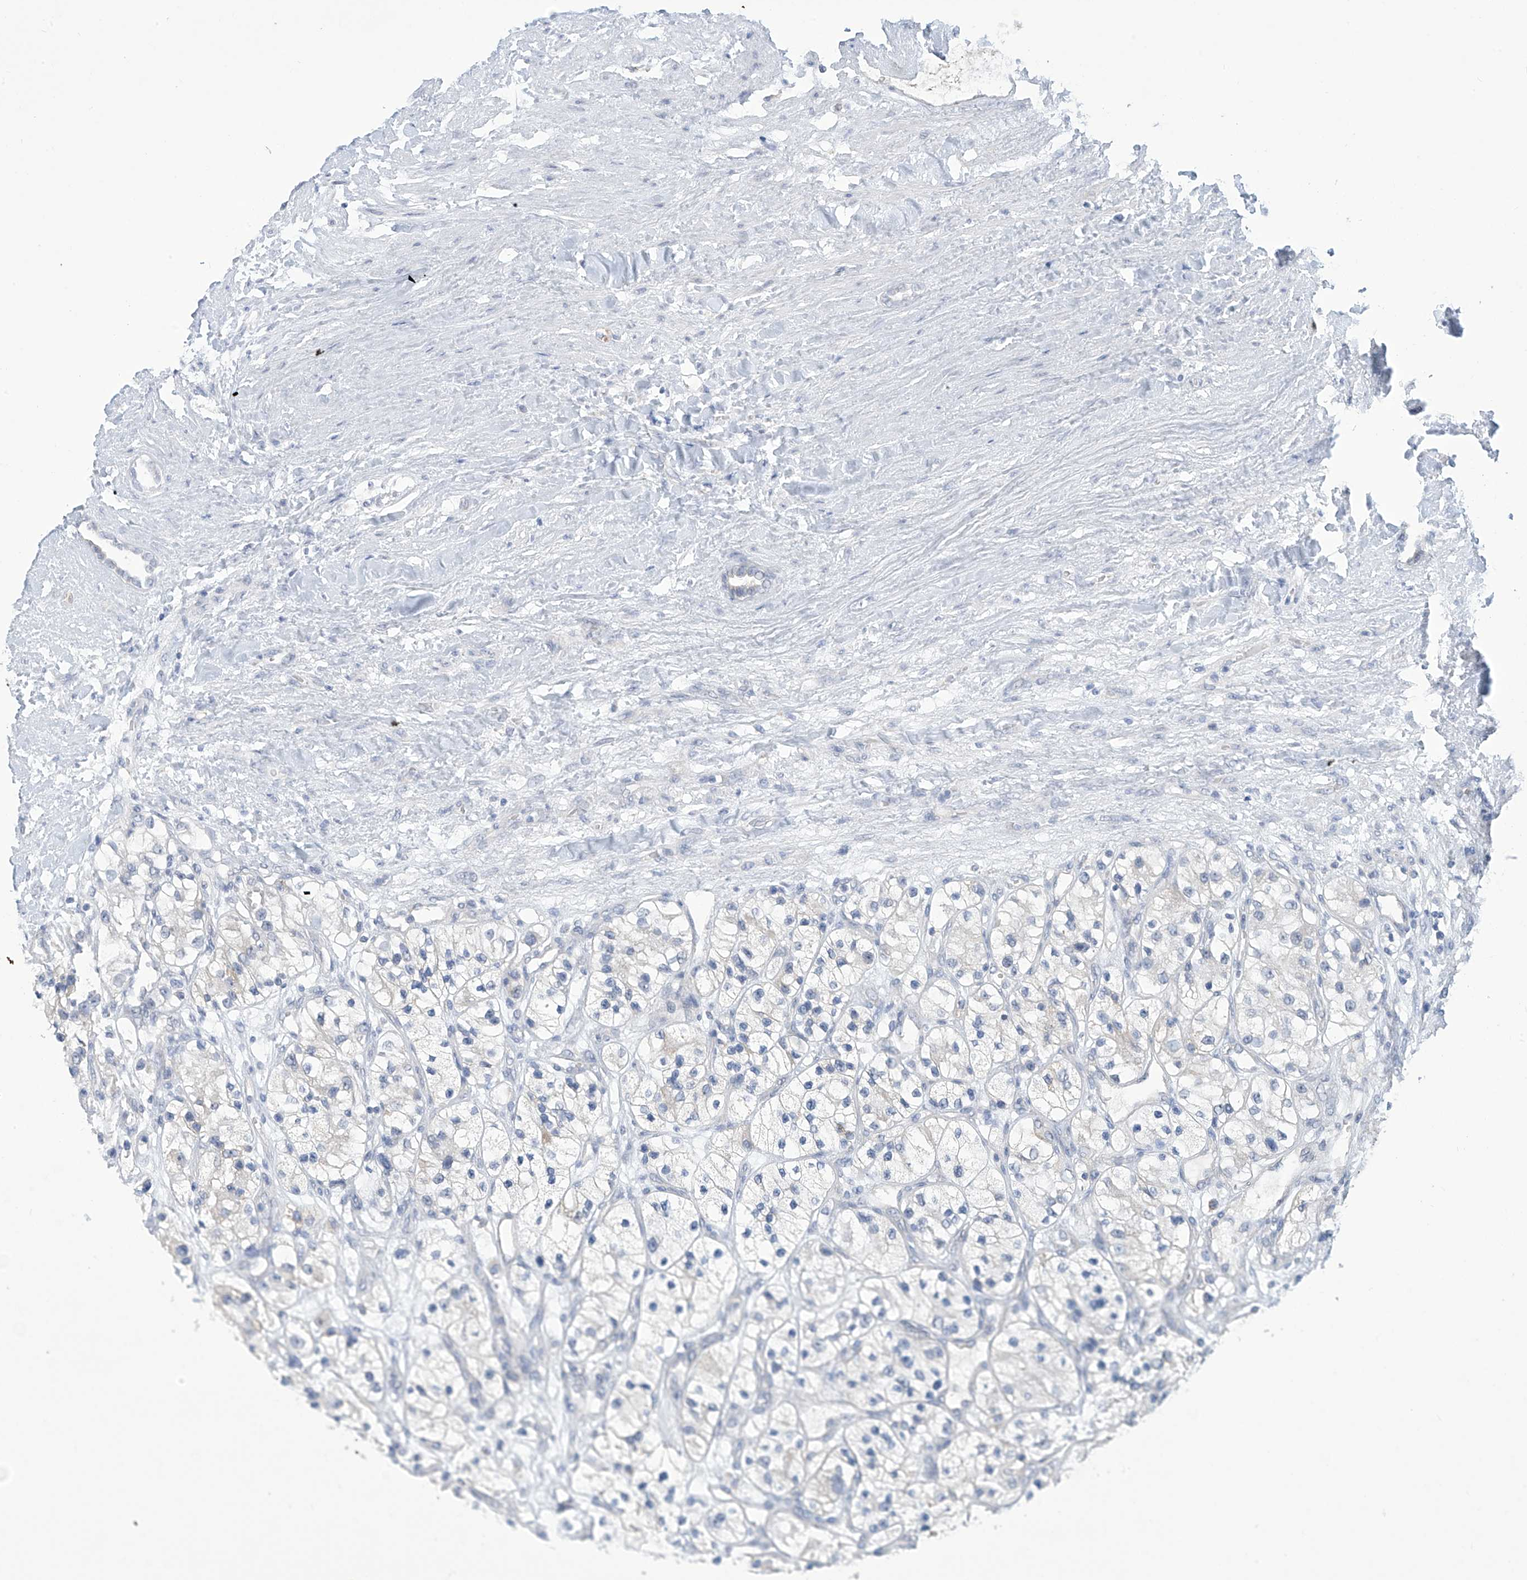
{"staining": {"intensity": "negative", "quantity": "none", "location": "none"}, "tissue": "renal cancer", "cell_type": "Tumor cells", "image_type": "cancer", "snomed": [{"axis": "morphology", "description": "Adenocarcinoma, NOS"}, {"axis": "topography", "description": "Kidney"}], "caption": "Photomicrograph shows no protein staining in tumor cells of adenocarcinoma (renal) tissue.", "gene": "IBA57", "patient": {"sex": "female", "age": 57}}